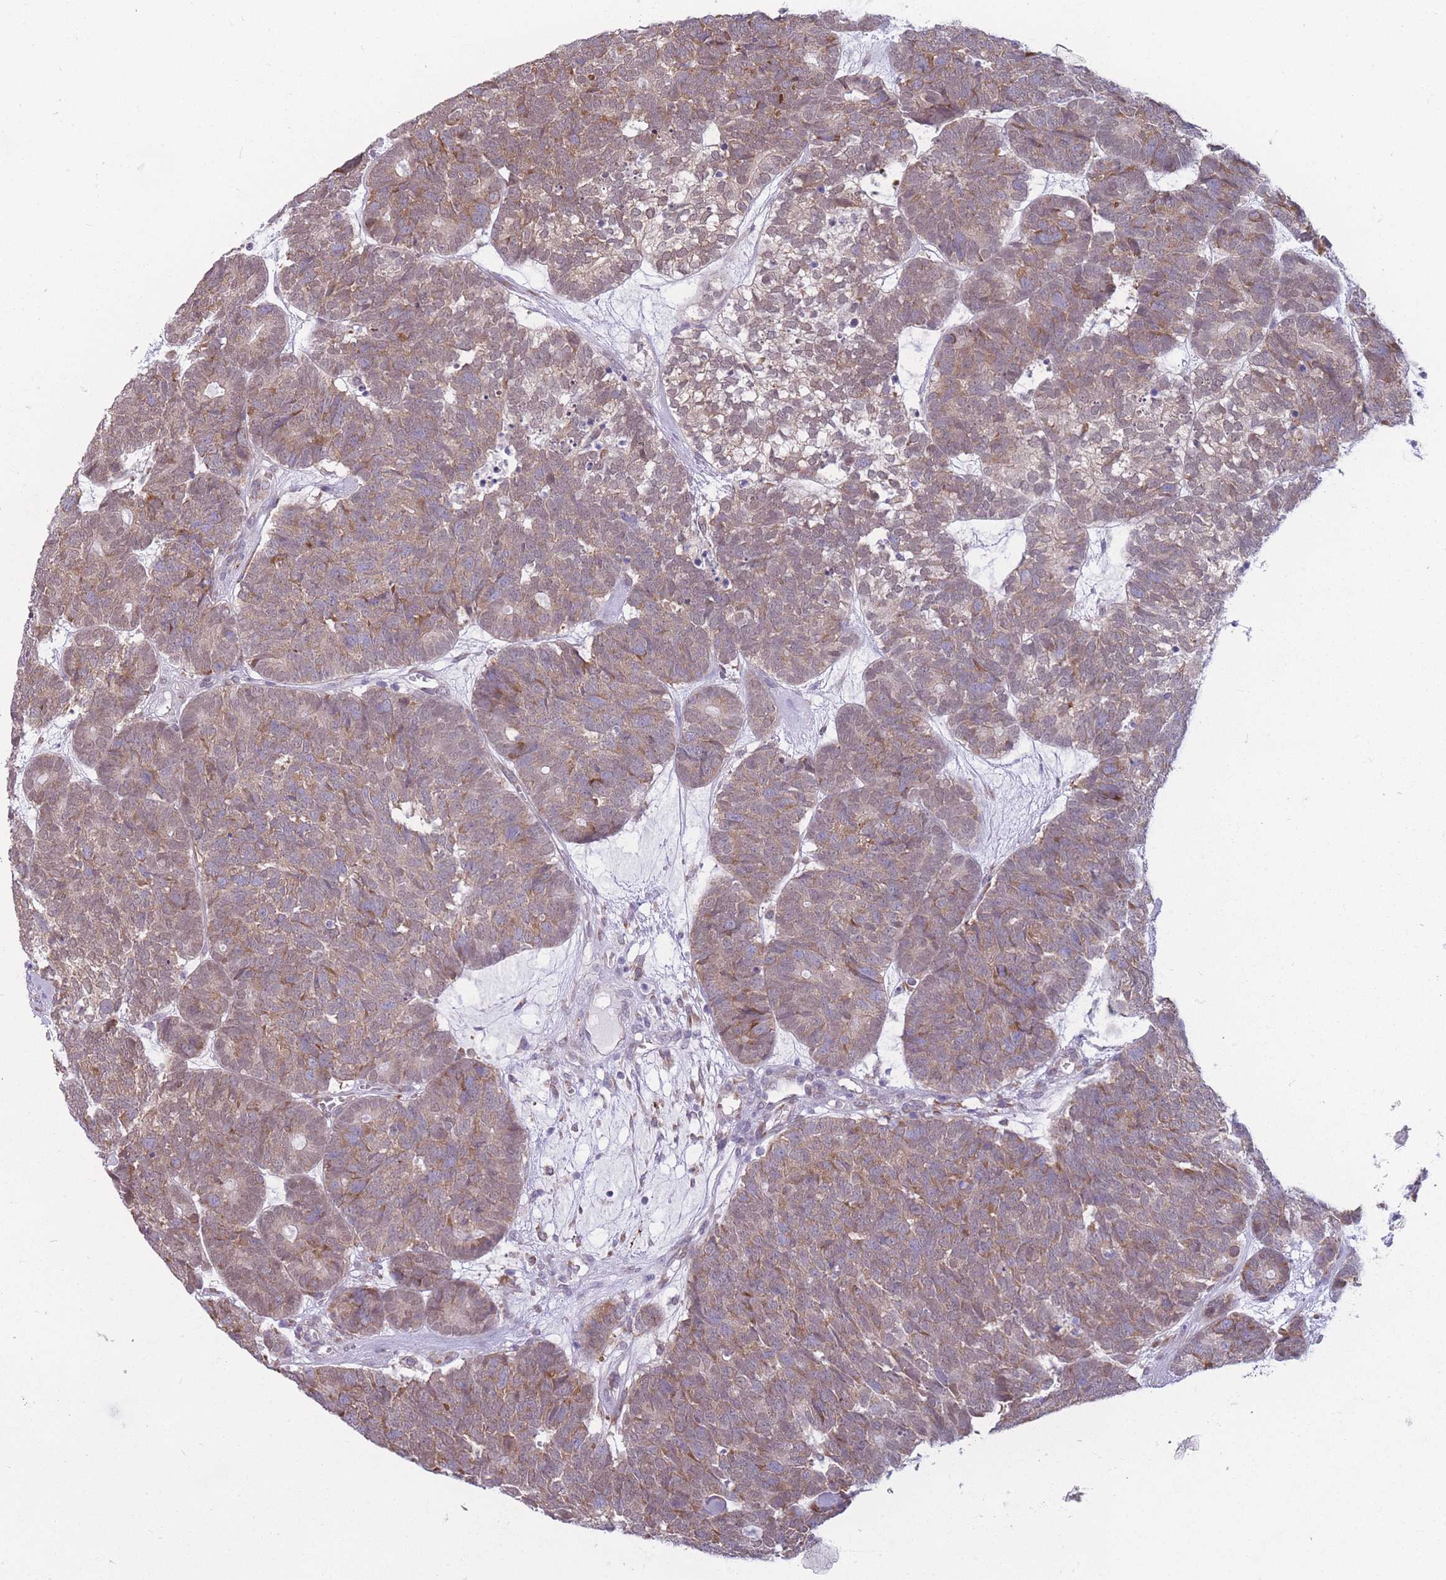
{"staining": {"intensity": "moderate", "quantity": ">75%", "location": "cytoplasmic/membranous"}, "tissue": "head and neck cancer", "cell_type": "Tumor cells", "image_type": "cancer", "snomed": [{"axis": "morphology", "description": "Adenocarcinoma, NOS"}, {"axis": "topography", "description": "Head-Neck"}], "caption": "Adenocarcinoma (head and neck) tissue shows moderate cytoplasmic/membranous staining in approximately >75% of tumor cells, visualized by immunohistochemistry.", "gene": "TMEM121", "patient": {"sex": "female", "age": 81}}